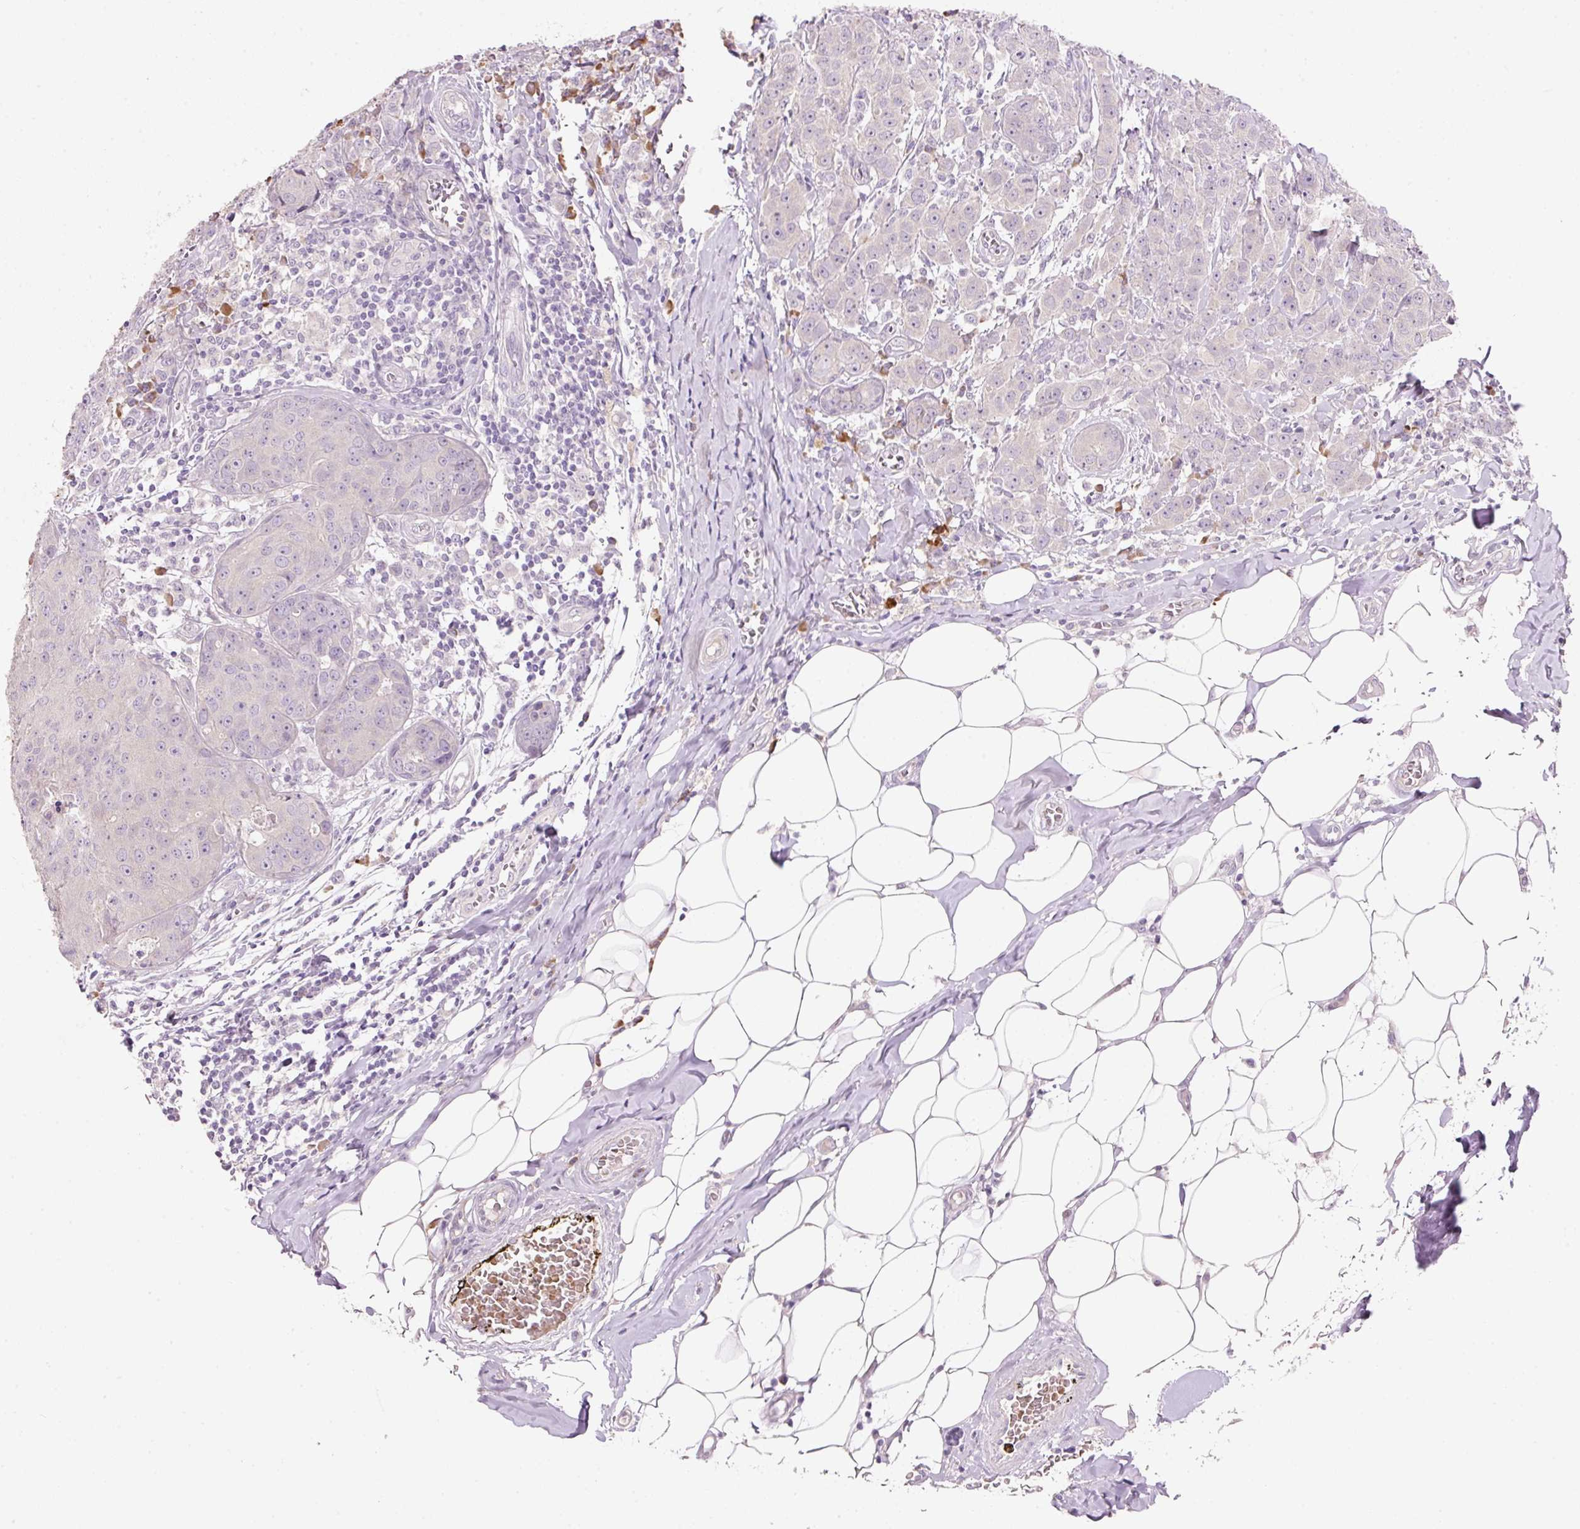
{"staining": {"intensity": "negative", "quantity": "none", "location": "none"}, "tissue": "breast cancer", "cell_type": "Tumor cells", "image_type": "cancer", "snomed": [{"axis": "morphology", "description": "Duct carcinoma"}, {"axis": "topography", "description": "Breast"}], "caption": "This is an IHC photomicrograph of breast invasive ductal carcinoma. There is no expression in tumor cells.", "gene": "TENT5C", "patient": {"sex": "female", "age": 43}}